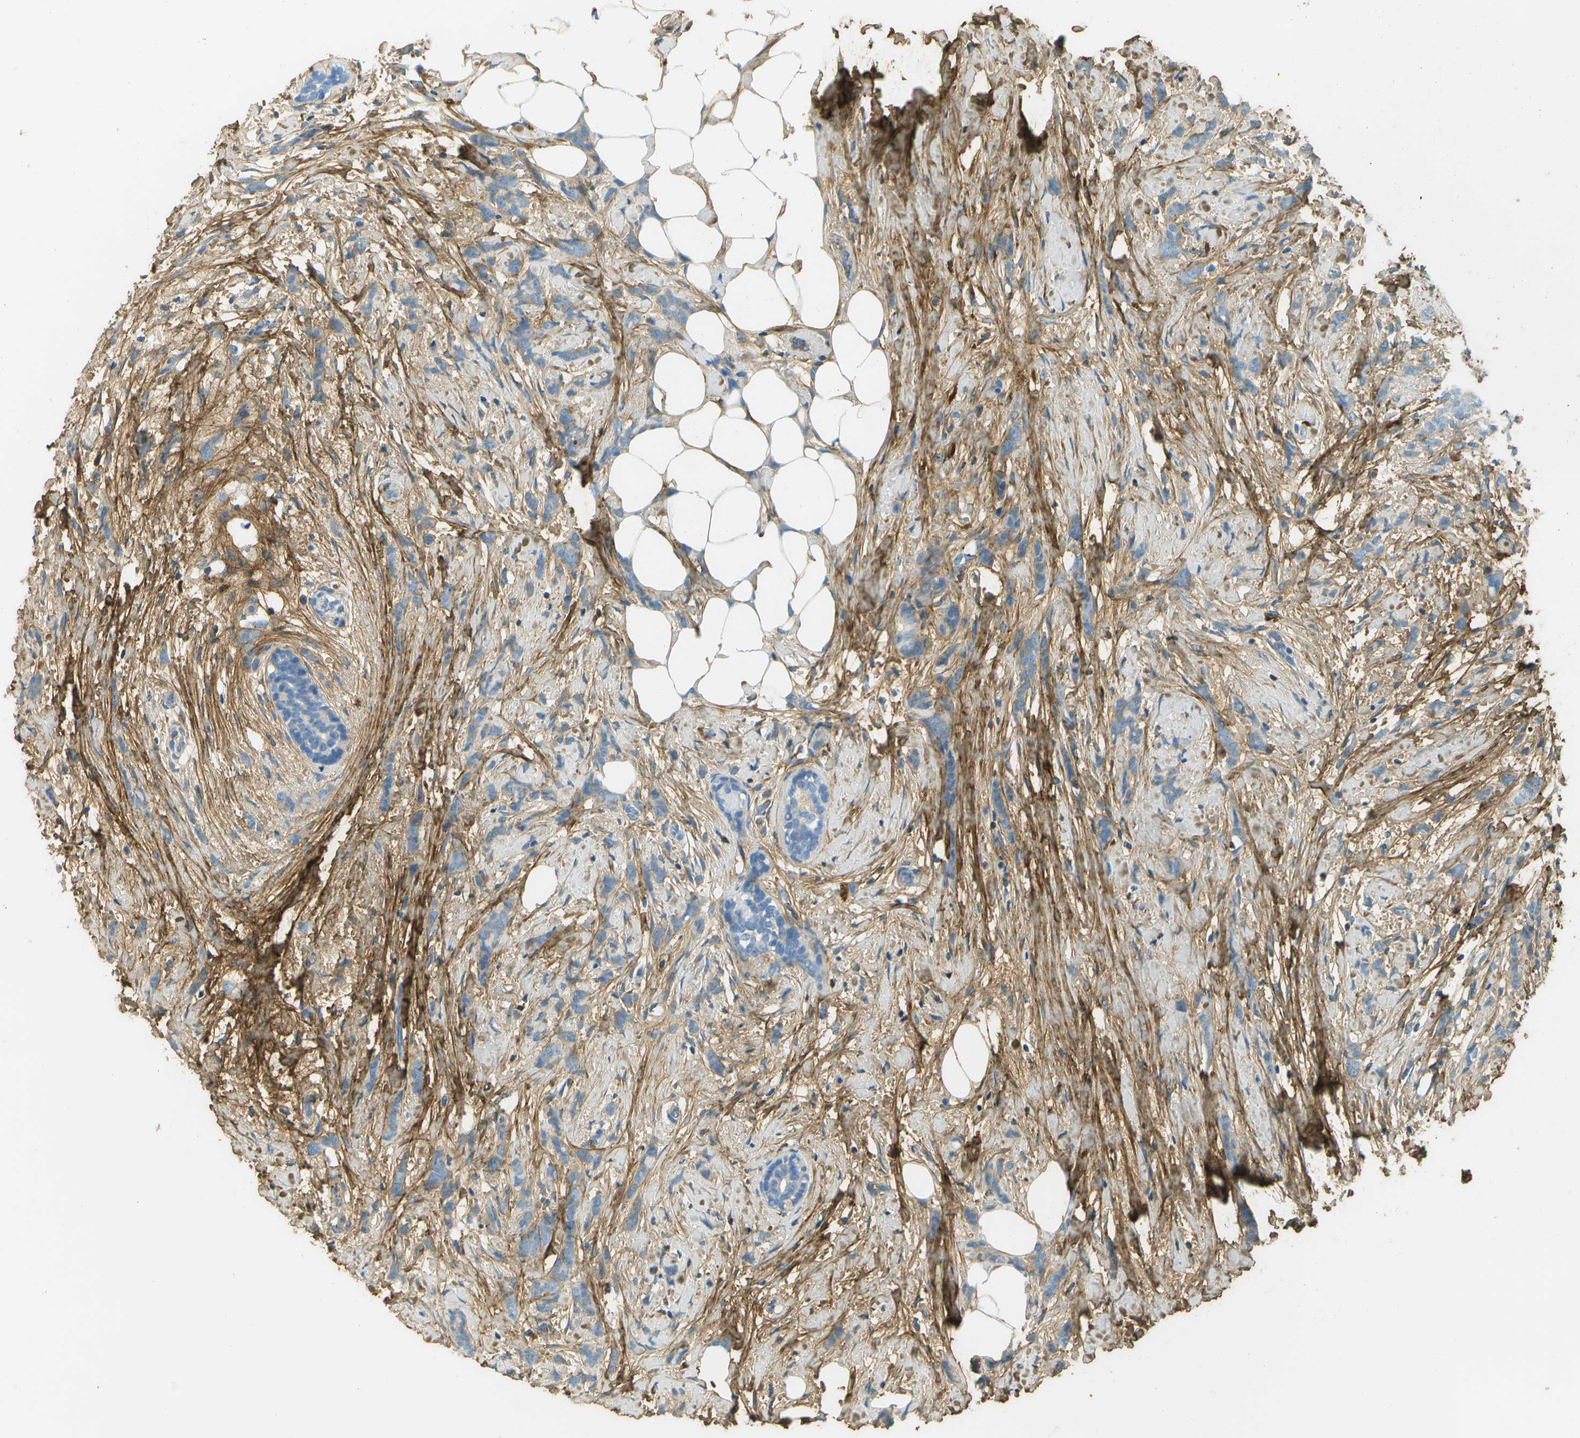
{"staining": {"intensity": "negative", "quantity": "none", "location": "none"}, "tissue": "breast cancer", "cell_type": "Tumor cells", "image_type": "cancer", "snomed": [{"axis": "morphology", "description": "Lobular carcinoma, in situ"}, {"axis": "morphology", "description": "Lobular carcinoma"}, {"axis": "topography", "description": "Breast"}], "caption": "Tumor cells show no significant protein positivity in lobular carcinoma (breast).", "gene": "DCN", "patient": {"sex": "female", "age": 41}}